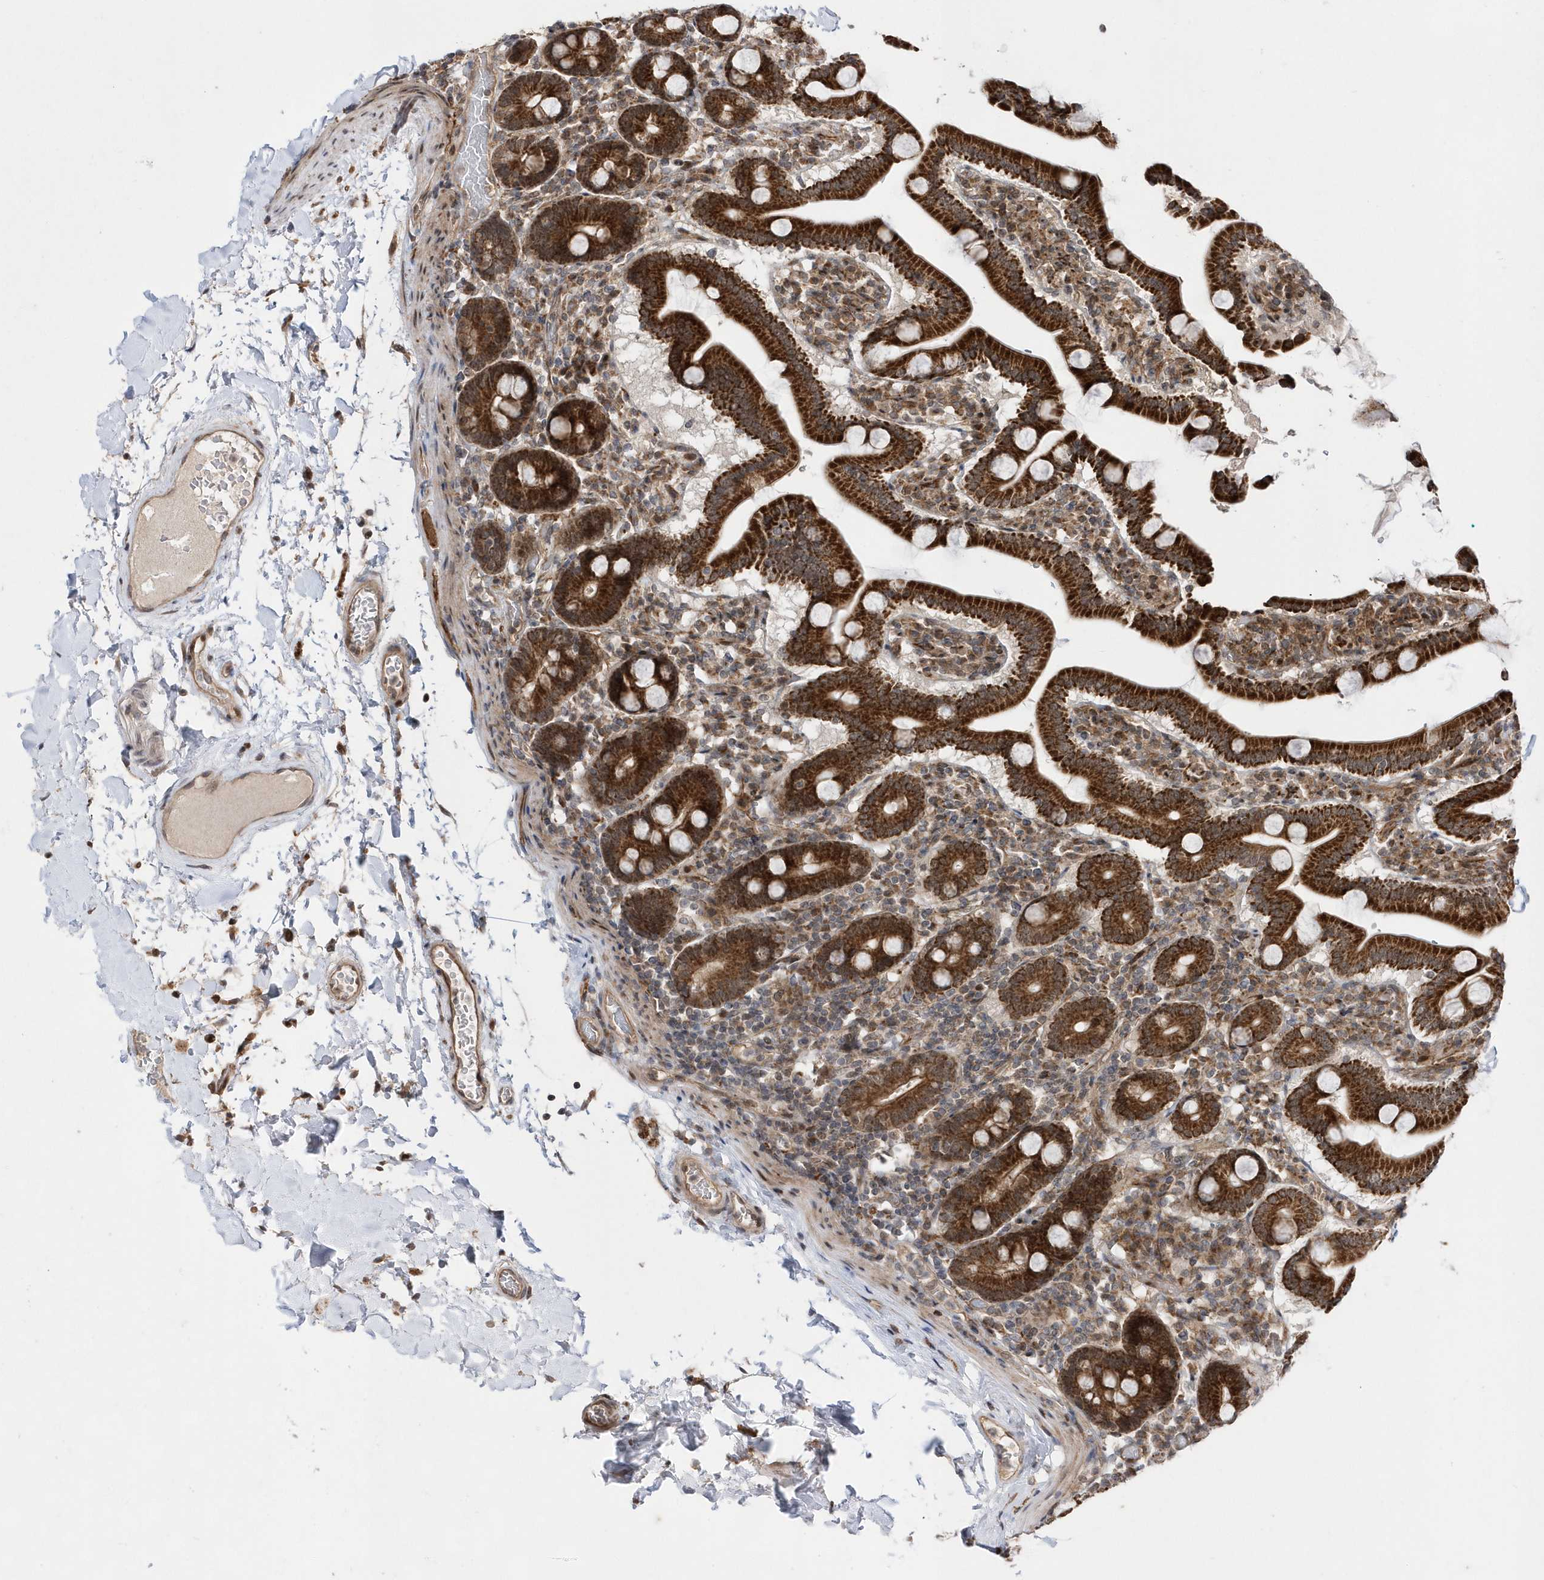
{"staining": {"intensity": "strong", "quantity": ">75%", "location": "cytoplasmic/membranous"}, "tissue": "duodenum", "cell_type": "Glandular cells", "image_type": "normal", "snomed": [{"axis": "morphology", "description": "Normal tissue, NOS"}, {"axis": "topography", "description": "Duodenum"}], "caption": "Glandular cells reveal strong cytoplasmic/membranous staining in about >75% of cells in unremarkable duodenum. (DAB (3,3'-diaminobenzidine) IHC, brown staining for protein, blue staining for nuclei).", "gene": "DALRD3", "patient": {"sex": "male", "age": 55}}